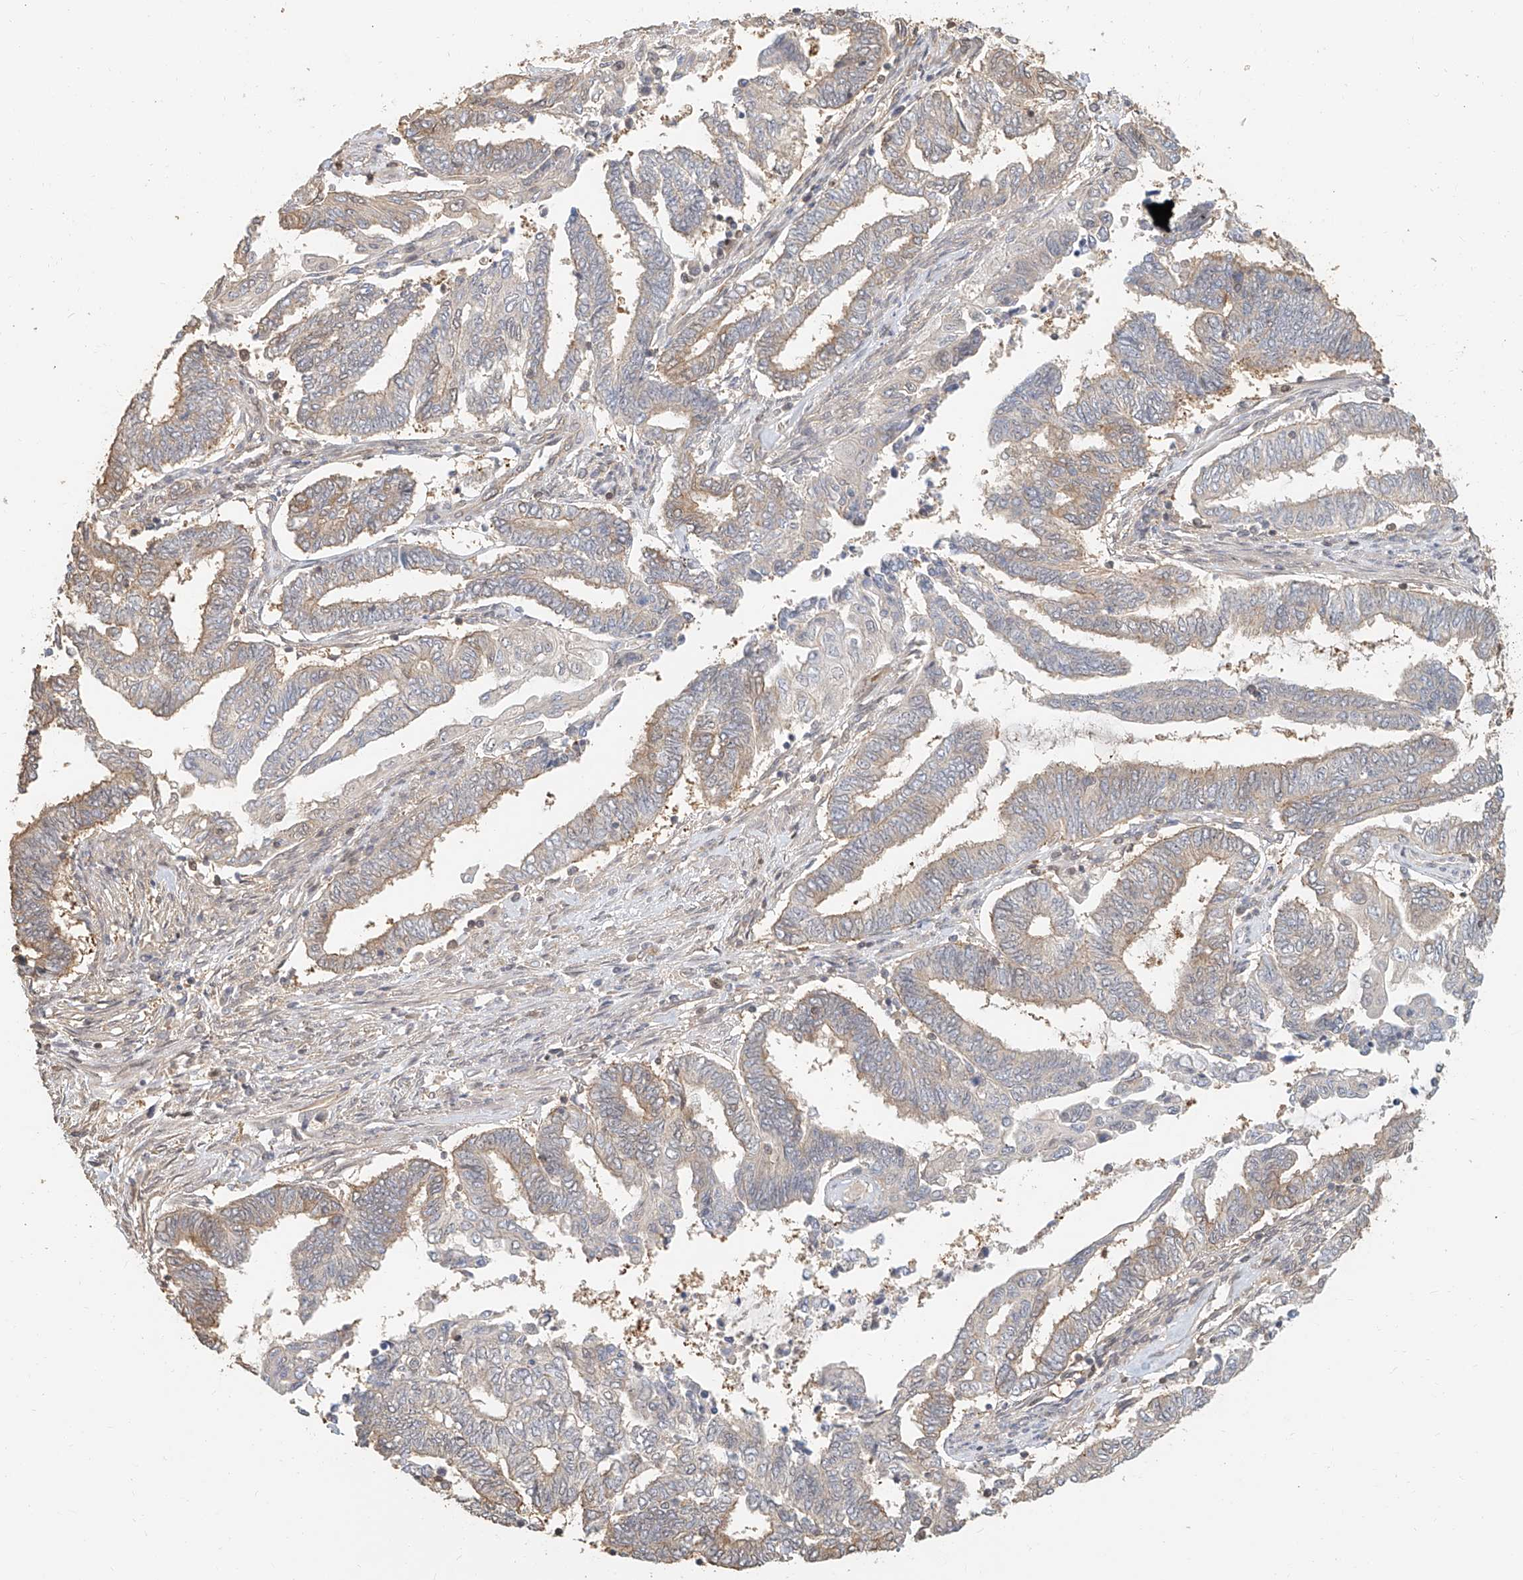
{"staining": {"intensity": "weak", "quantity": "25%-75%", "location": "cytoplasmic/membranous"}, "tissue": "endometrial cancer", "cell_type": "Tumor cells", "image_type": "cancer", "snomed": [{"axis": "morphology", "description": "Adenocarcinoma, NOS"}, {"axis": "topography", "description": "Uterus"}, {"axis": "topography", "description": "Endometrium"}], "caption": "About 25%-75% of tumor cells in human endometrial cancer show weak cytoplasmic/membranous protein positivity as visualized by brown immunohistochemical staining.", "gene": "NAP1L1", "patient": {"sex": "female", "age": 70}}